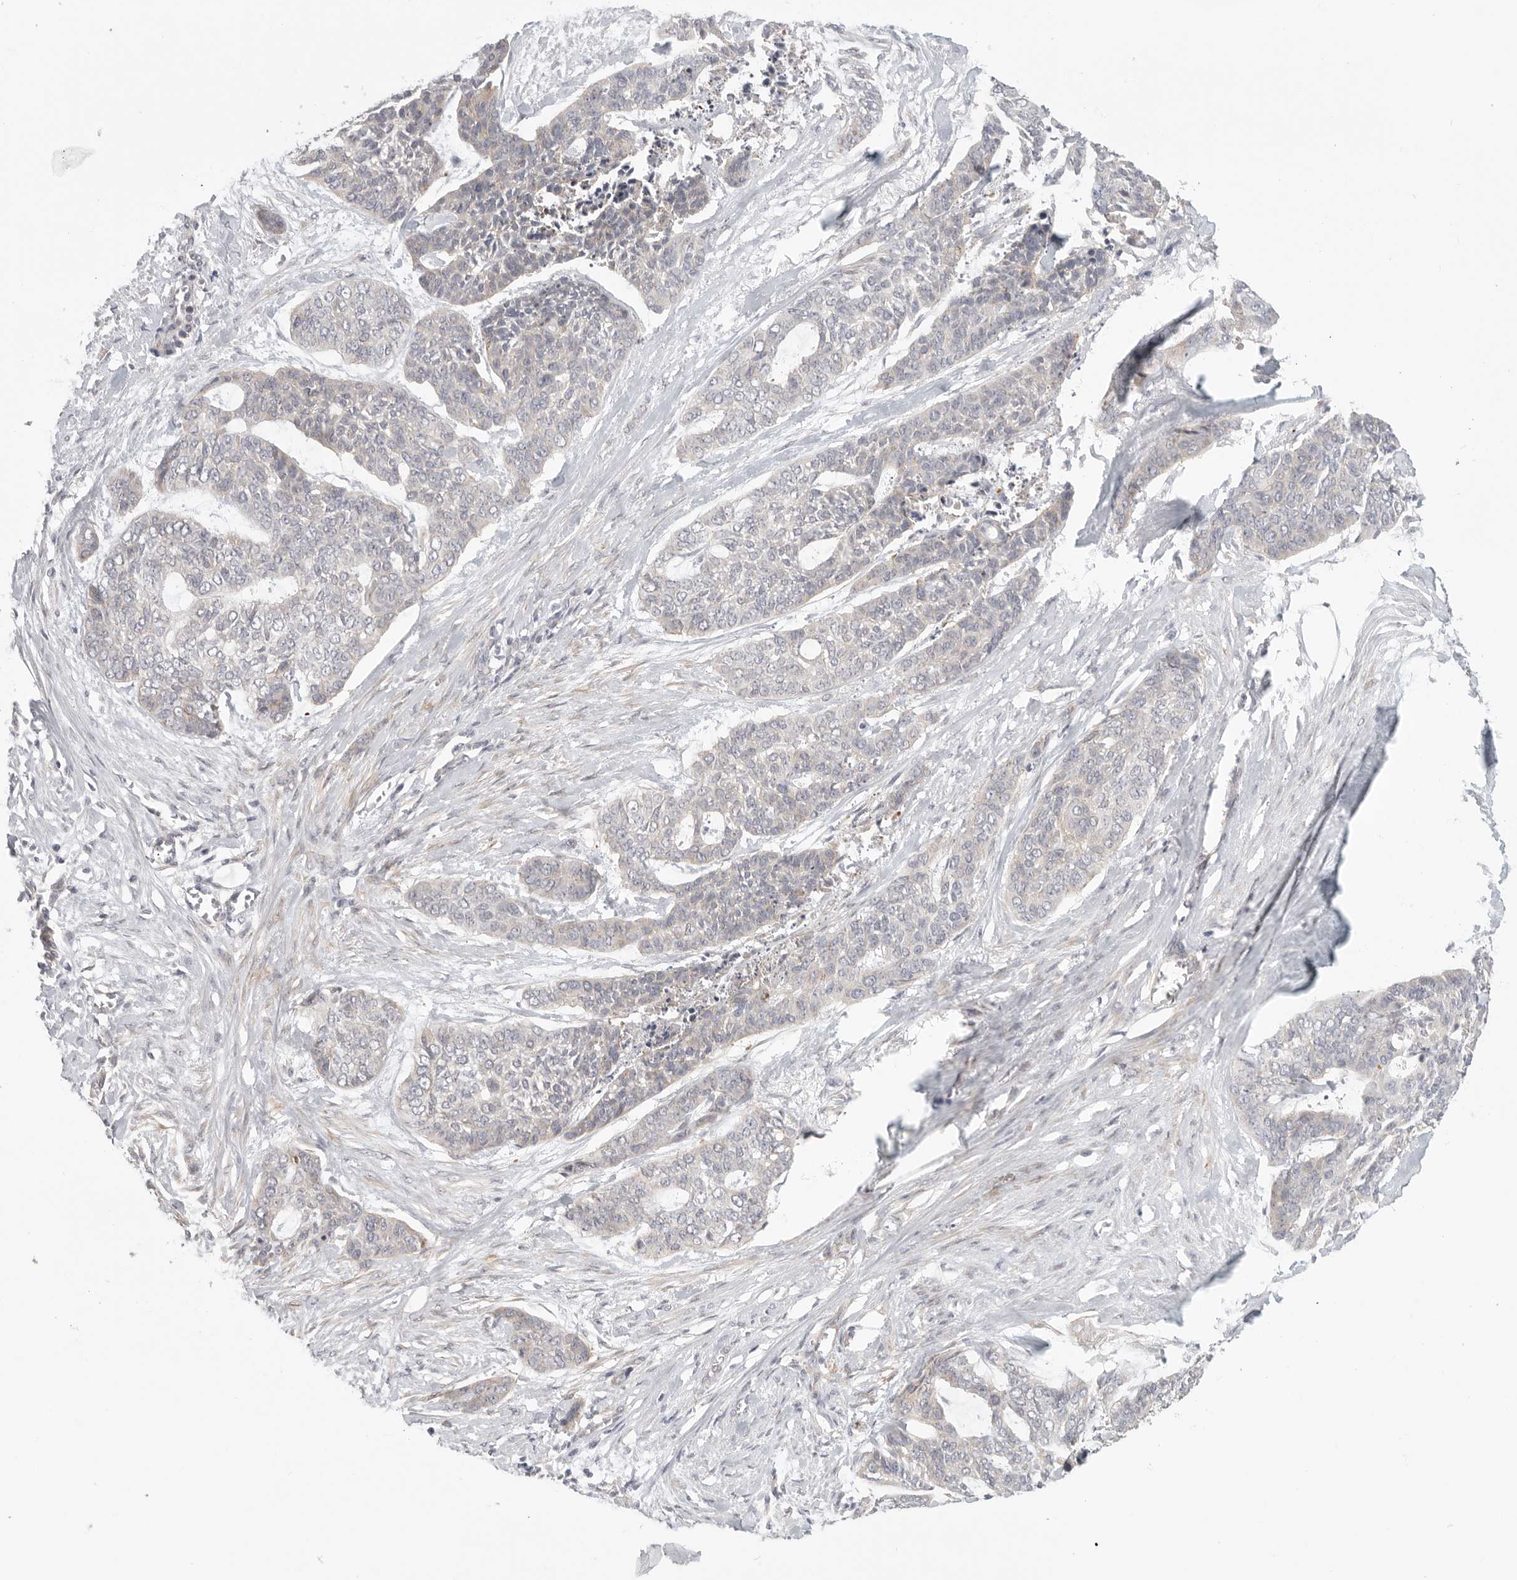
{"staining": {"intensity": "negative", "quantity": "none", "location": "none"}, "tissue": "skin cancer", "cell_type": "Tumor cells", "image_type": "cancer", "snomed": [{"axis": "morphology", "description": "Basal cell carcinoma"}, {"axis": "topography", "description": "Skin"}], "caption": "This is an IHC micrograph of human skin cancer (basal cell carcinoma). There is no positivity in tumor cells.", "gene": "STAB2", "patient": {"sex": "female", "age": 64}}